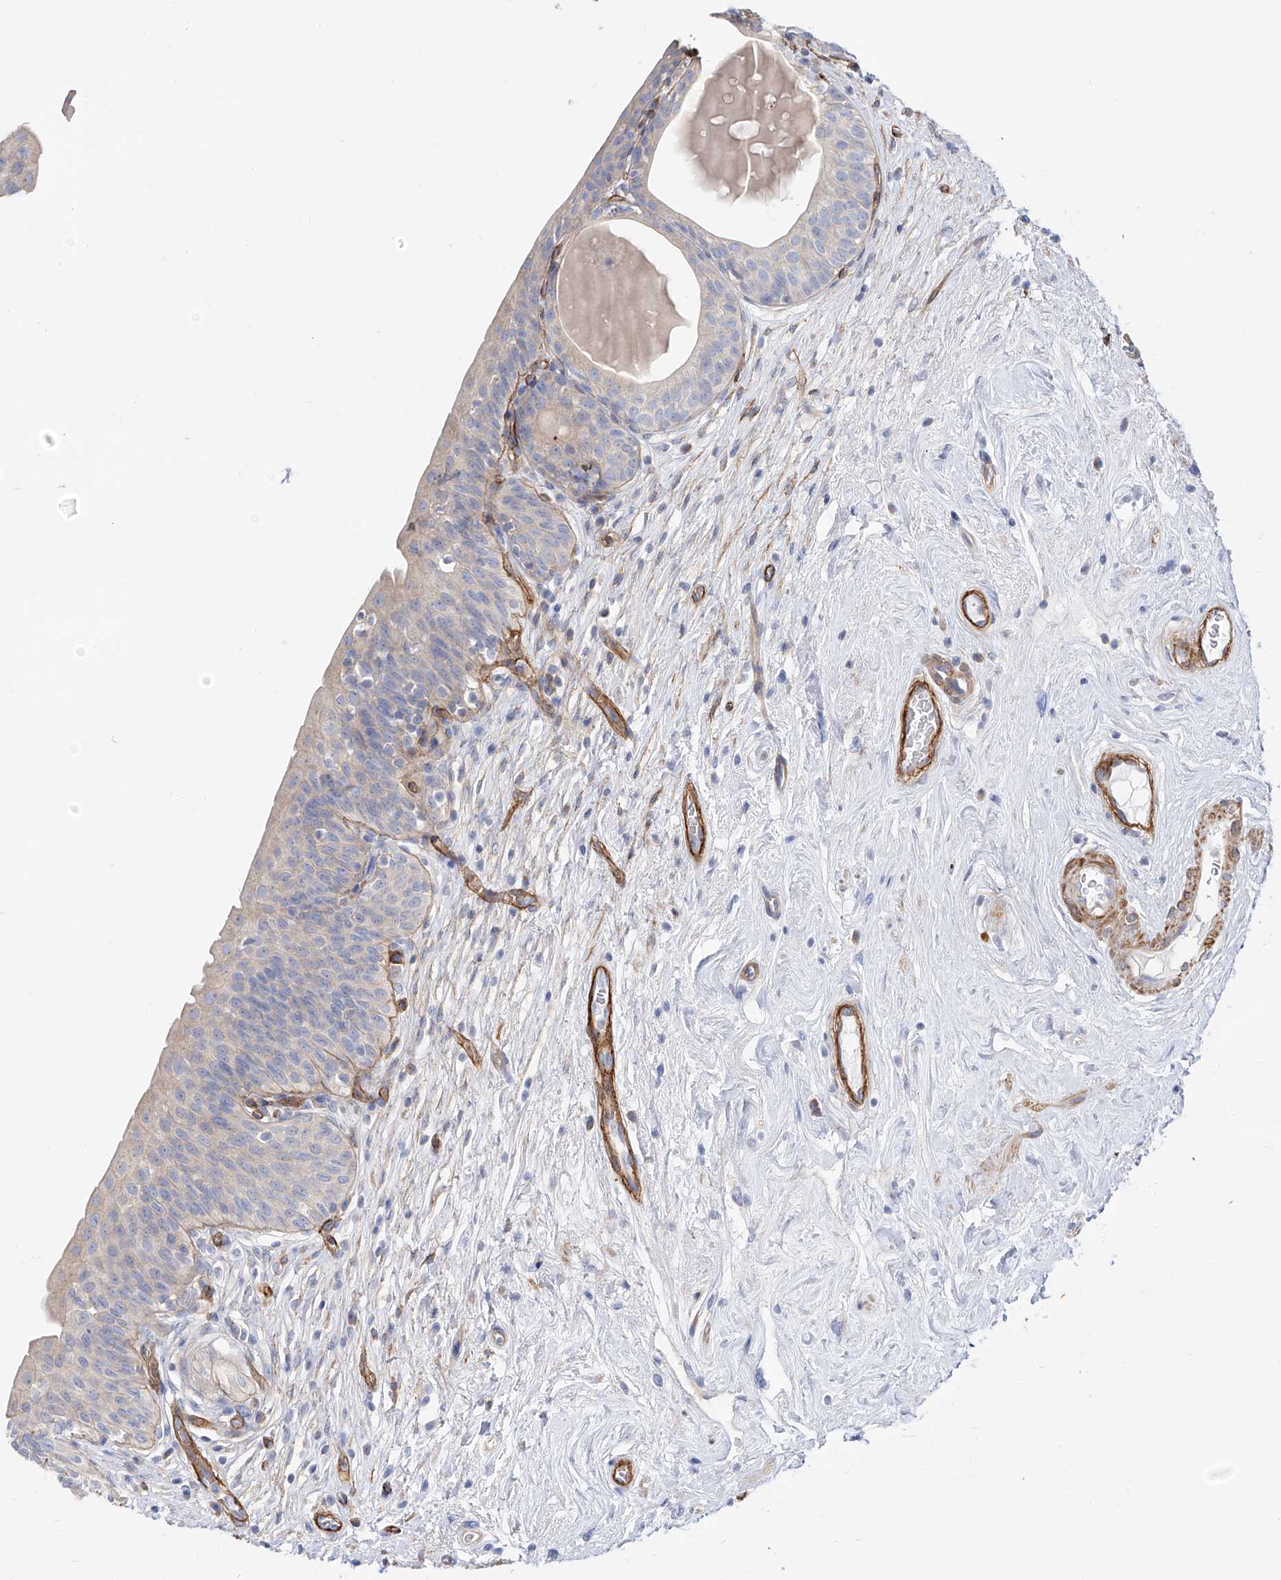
{"staining": {"intensity": "negative", "quantity": "none", "location": "none"}, "tissue": "urinary bladder", "cell_type": "Urothelial cells", "image_type": "normal", "snomed": [{"axis": "morphology", "description": "Normal tissue, NOS"}, {"axis": "topography", "description": "Urinary bladder"}], "caption": "High power microscopy image of an immunohistochemistry (IHC) photomicrograph of normal urinary bladder, revealing no significant positivity in urothelial cells. (DAB IHC with hematoxylin counter stain).", "gene": "LCA5", "patient": {"sex": "male", "age": 83}}